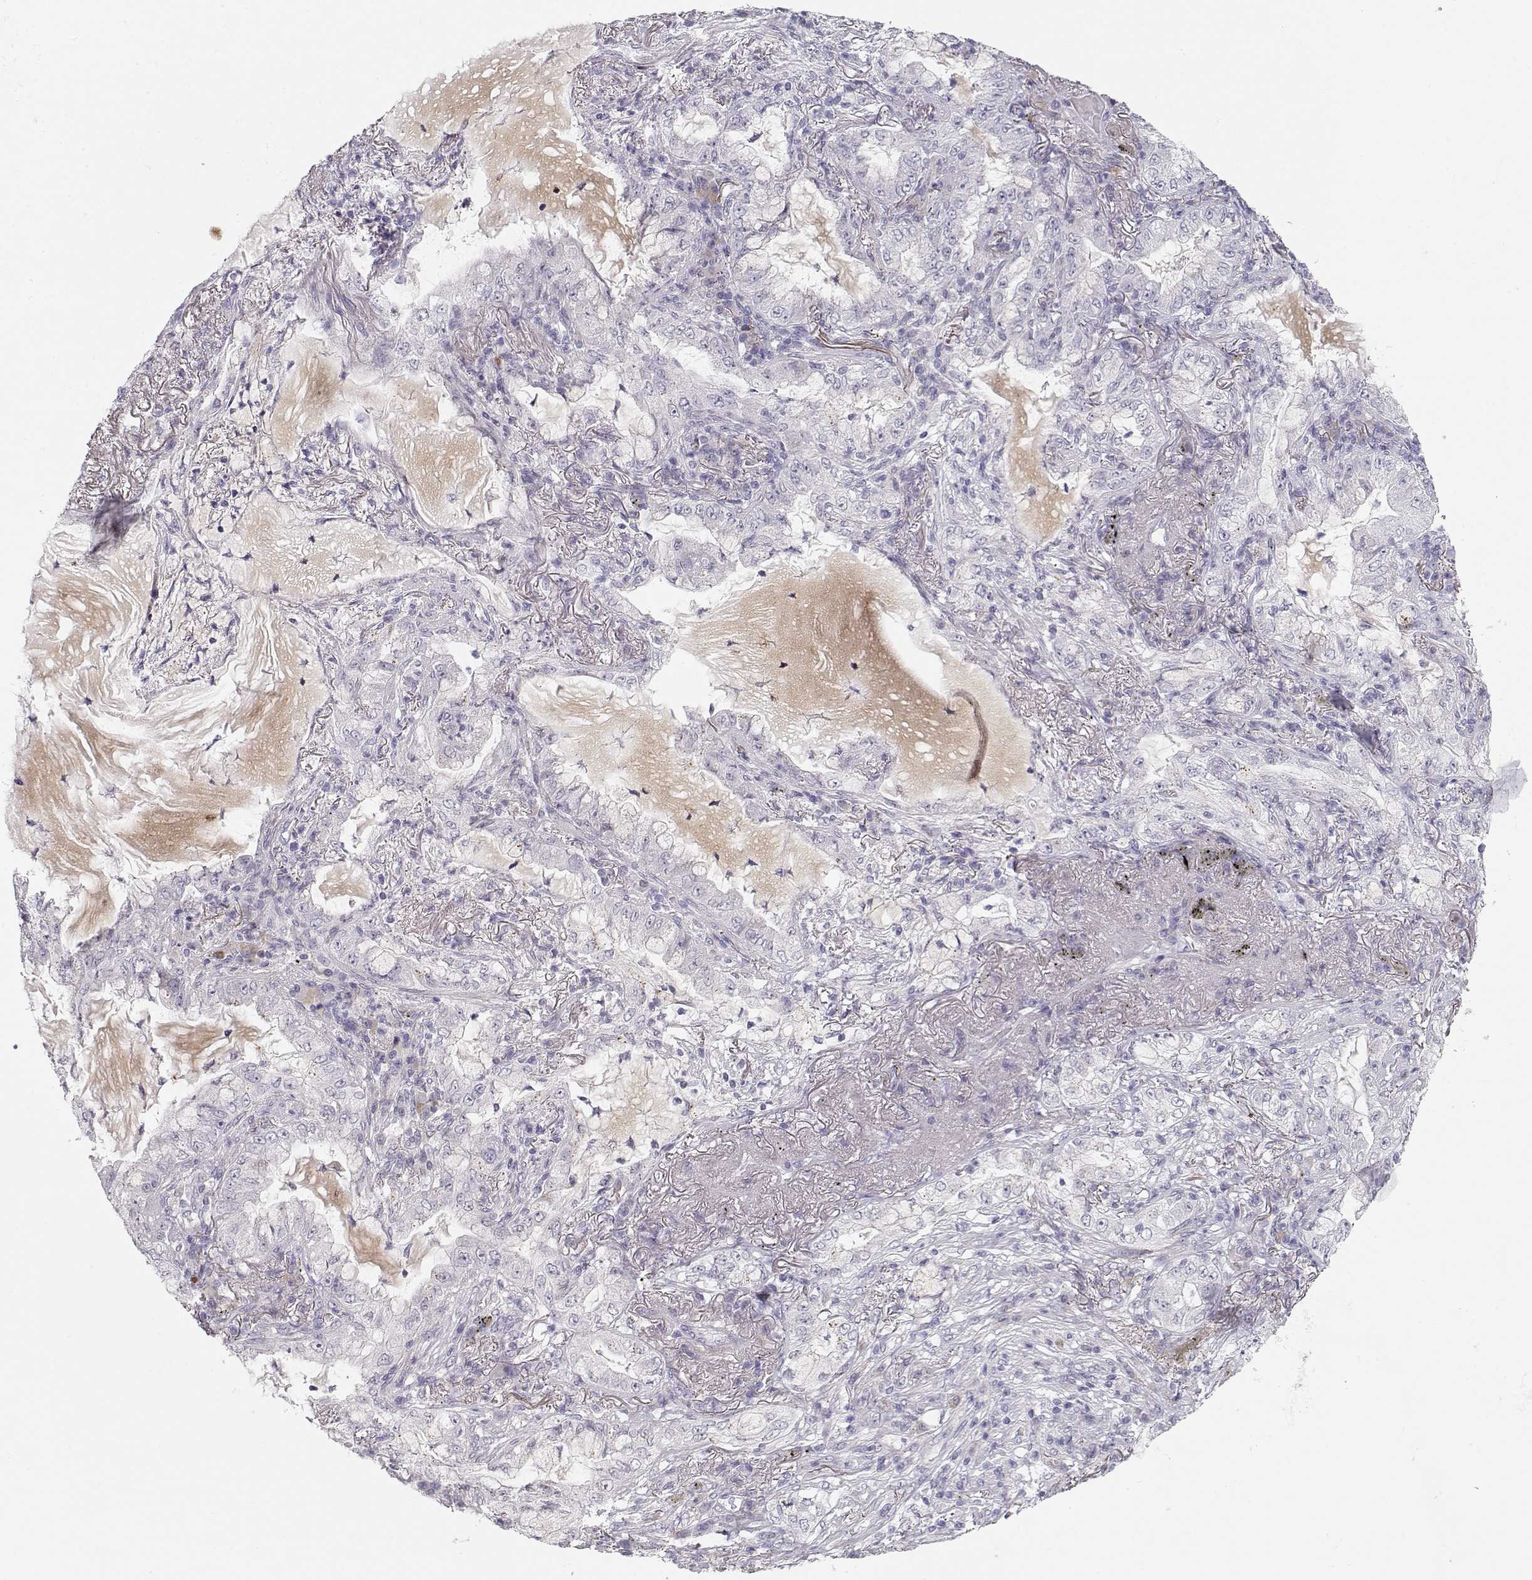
{"staining": {"intensity": "negative", "quantity": "none", "location": "none"}, "tissue": "lung cancer", "cell_type": "Tumor cells", "image_type": "cancer", "snomed": [{"axis": "morphology", "description": "Adenocarcinoma, NOS"}, {"axis": "topography", "description": "Lung"}], "caption": "Immunohistochemistry (IHC) histopathology image of human lung cancer (adenocarcinoma) stained for a protein (brown), which shows no positivity in tumor cells.", "gene": "TTC26", "patient": {"sex": "female", "age": 73}}